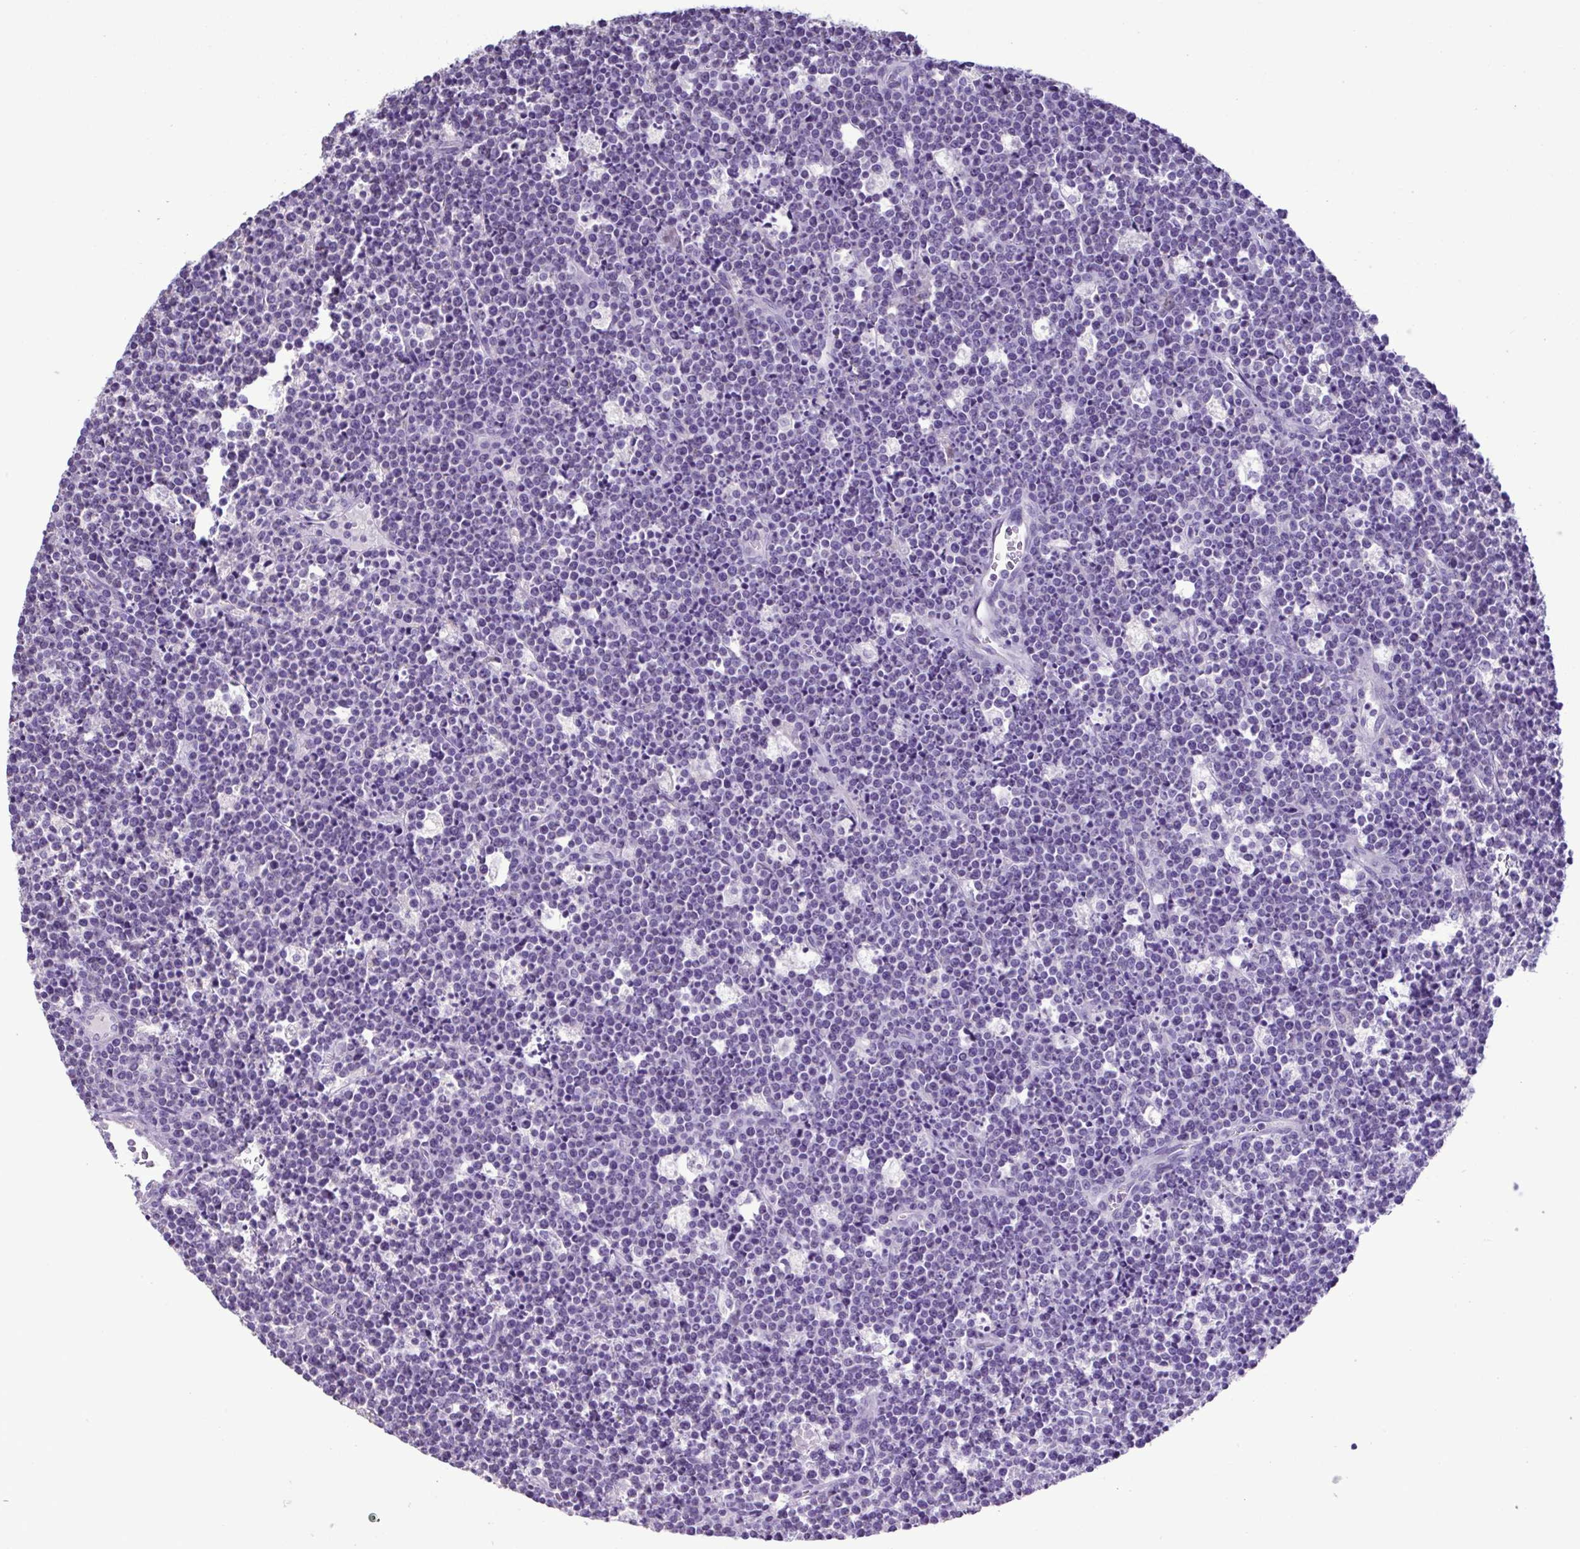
{"staining": {"intensity": "negative", "quantity": "none", "location": "none"}, "tissue": "lymphoma", "cell_type": "Tumor cells", "image_type": "cancer", "snomed": [{"axis": "morphology", "description": "Malignant lymphoma, non-Hodgkin's type, High grade"}, {"axis": "topography", "description": "Ovary"}], "caption": "This is an IHC image of human malignant lymphoma, non-Hodgkin's type (high-grade). There is no expression in tumor cells.", "gene": "PLA2G4E", "patient": {"sex": "female", "age": 56}}